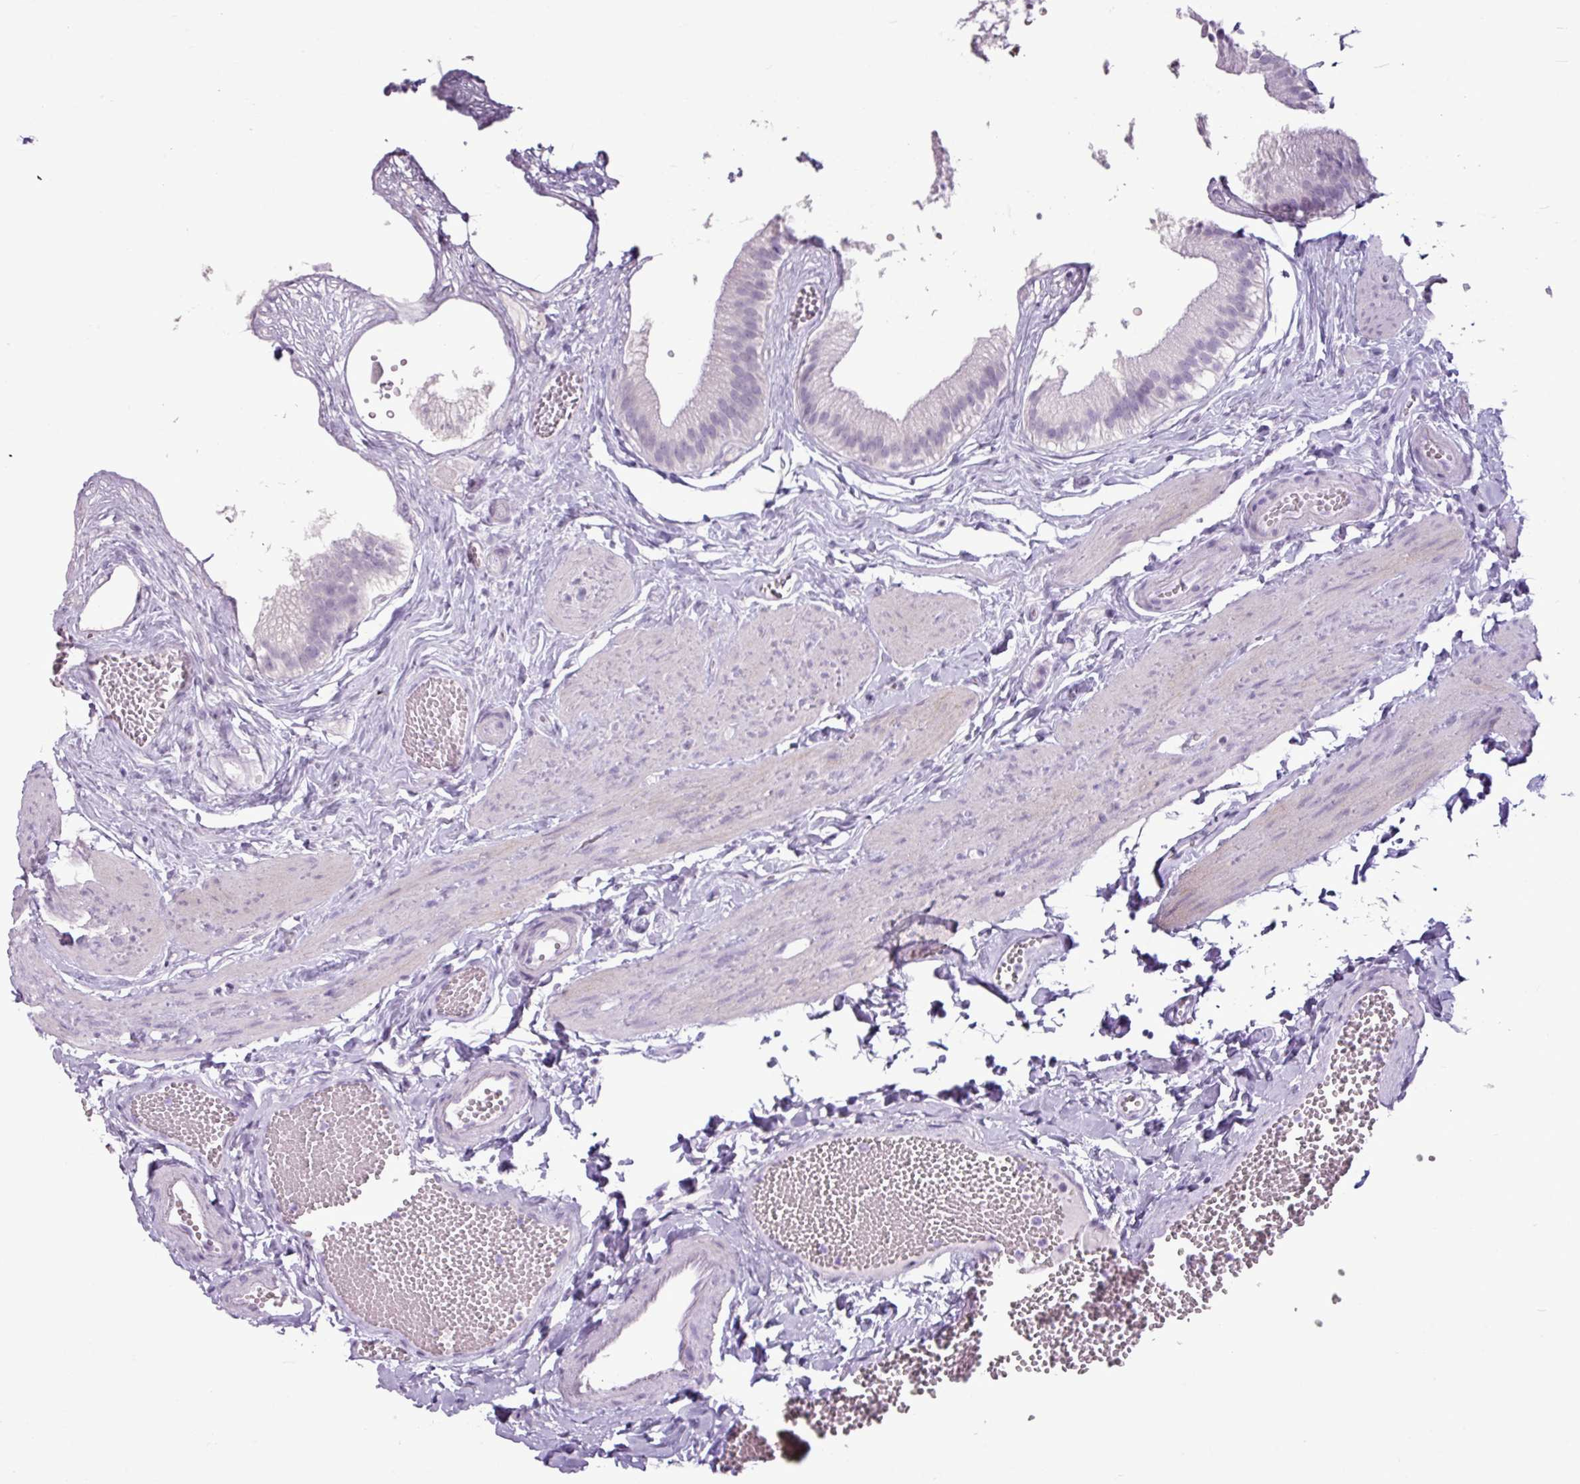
{"staining": {"intensity": "negative", "quantity": "none", "location": "none"}, "tissue": "gallbladder", "cell_type": "Glandular cells", "image_type": "normal", "snomed": [{"axis": "morphology", "description": "Normal tissue, NOS"}, {"axis": "topography", "description": "Gallbladder"}], "caption": "This is an immunohistochemistry image of normal human gallbladder. There is no expression in glandular cells.", "gene": "AMY2A", "patient": {"sex": "female", "age": 54}}